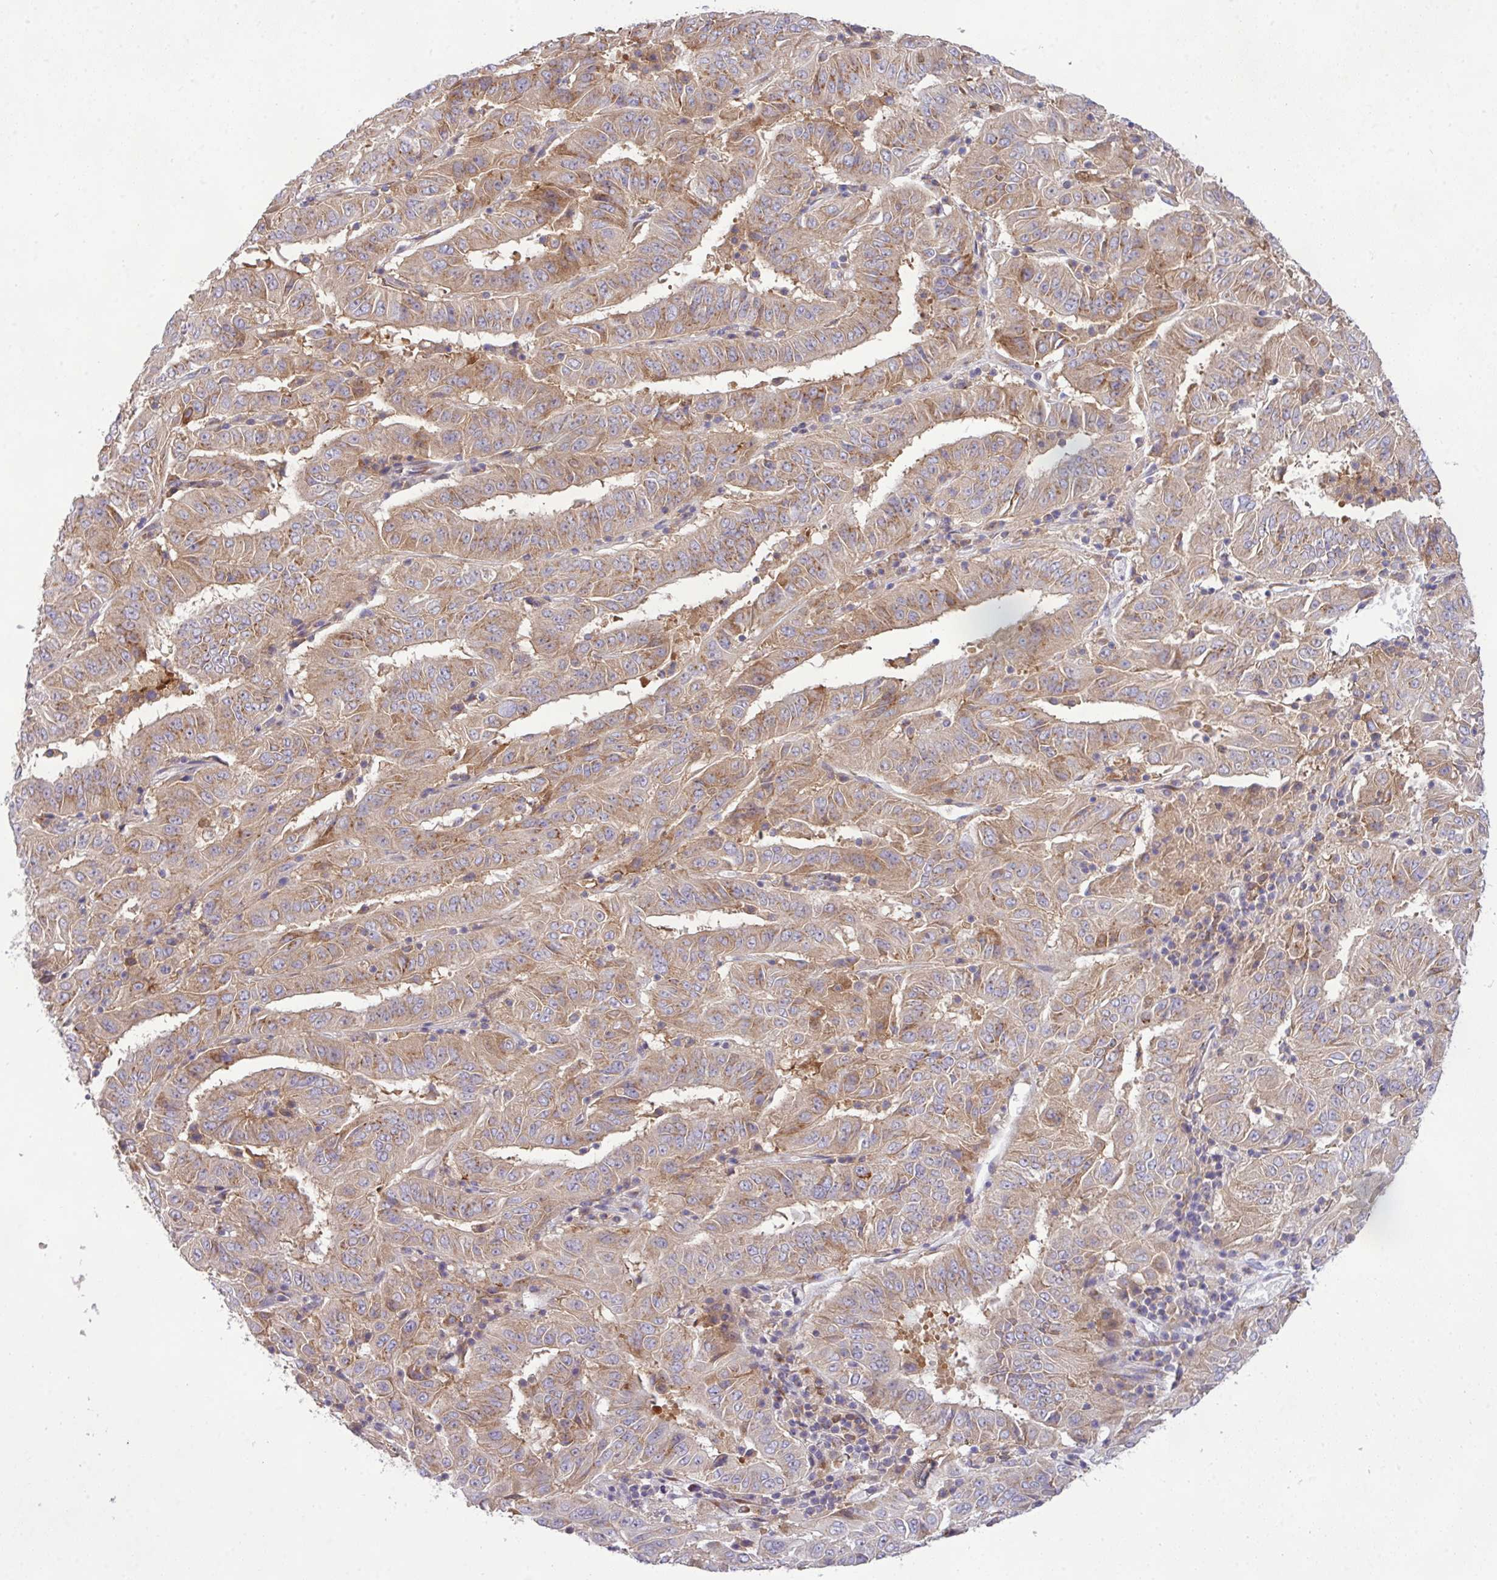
{"staining": {"intensity": "weak", "quantity": ">75%", "location": "cytoplasmic/membranous"}, "tissue": "pancreatic cancer", "cell_type": "Tumor cells", "image_type": "cancer", "snomed": [{"axis": "morphology", "description": "Adenocarcinoma, NOS"}, {"axis": "topography", "description": "Pancreas"}], "caption": "Protein staining of adenocarcinoma (pancreatic) tissue reveals weak cytoplasmic/membranous staining in approximately >75% of tumor cells. (brown staining indicates protein expression, while blue staining denotes nuclei).", "gene": "VTI1A", "patient": {"sex": "male", "age": 63}}